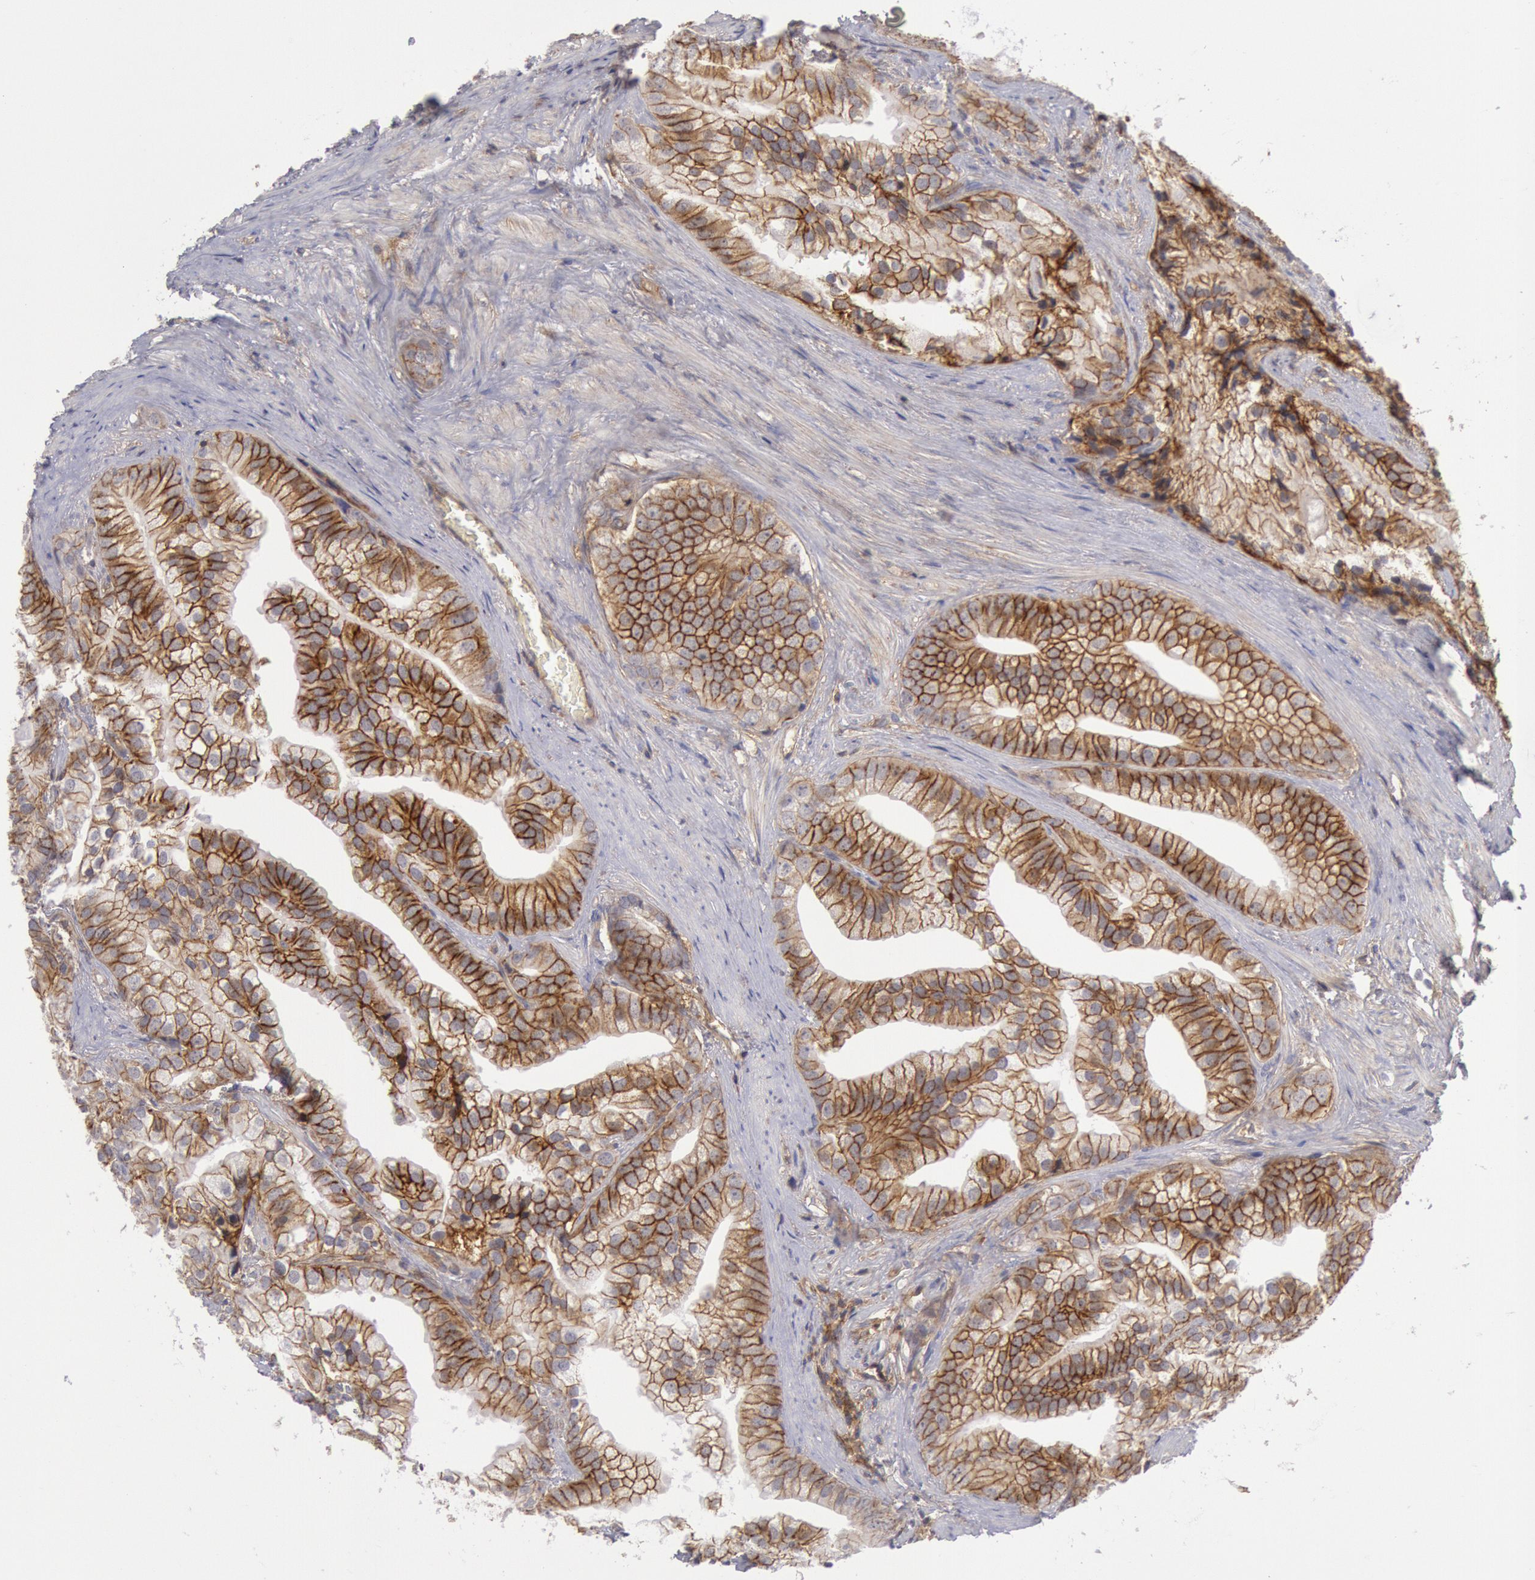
{"staining": {"intensity": "moderate", "quantity": ">75%", "location": "cytoplasmic/membranous"}, "tissue": "prostate cancer", "cell_type": "Tumor cells", "image_type": "cancer", "snomed": [{"axis": "morphology", "description": "Adenocarcinoma, Low grade"}, {"axis": "topography", "description": "Prostate"}], "caption": "Immunohistochemical staining of prostate cancer demonstrates medium levels of moderate cytoplasmic/membranous protein expression in about >75% of tumor cells.", "gene": "STX4", "patient": {"sex": "male", "age": 71}}